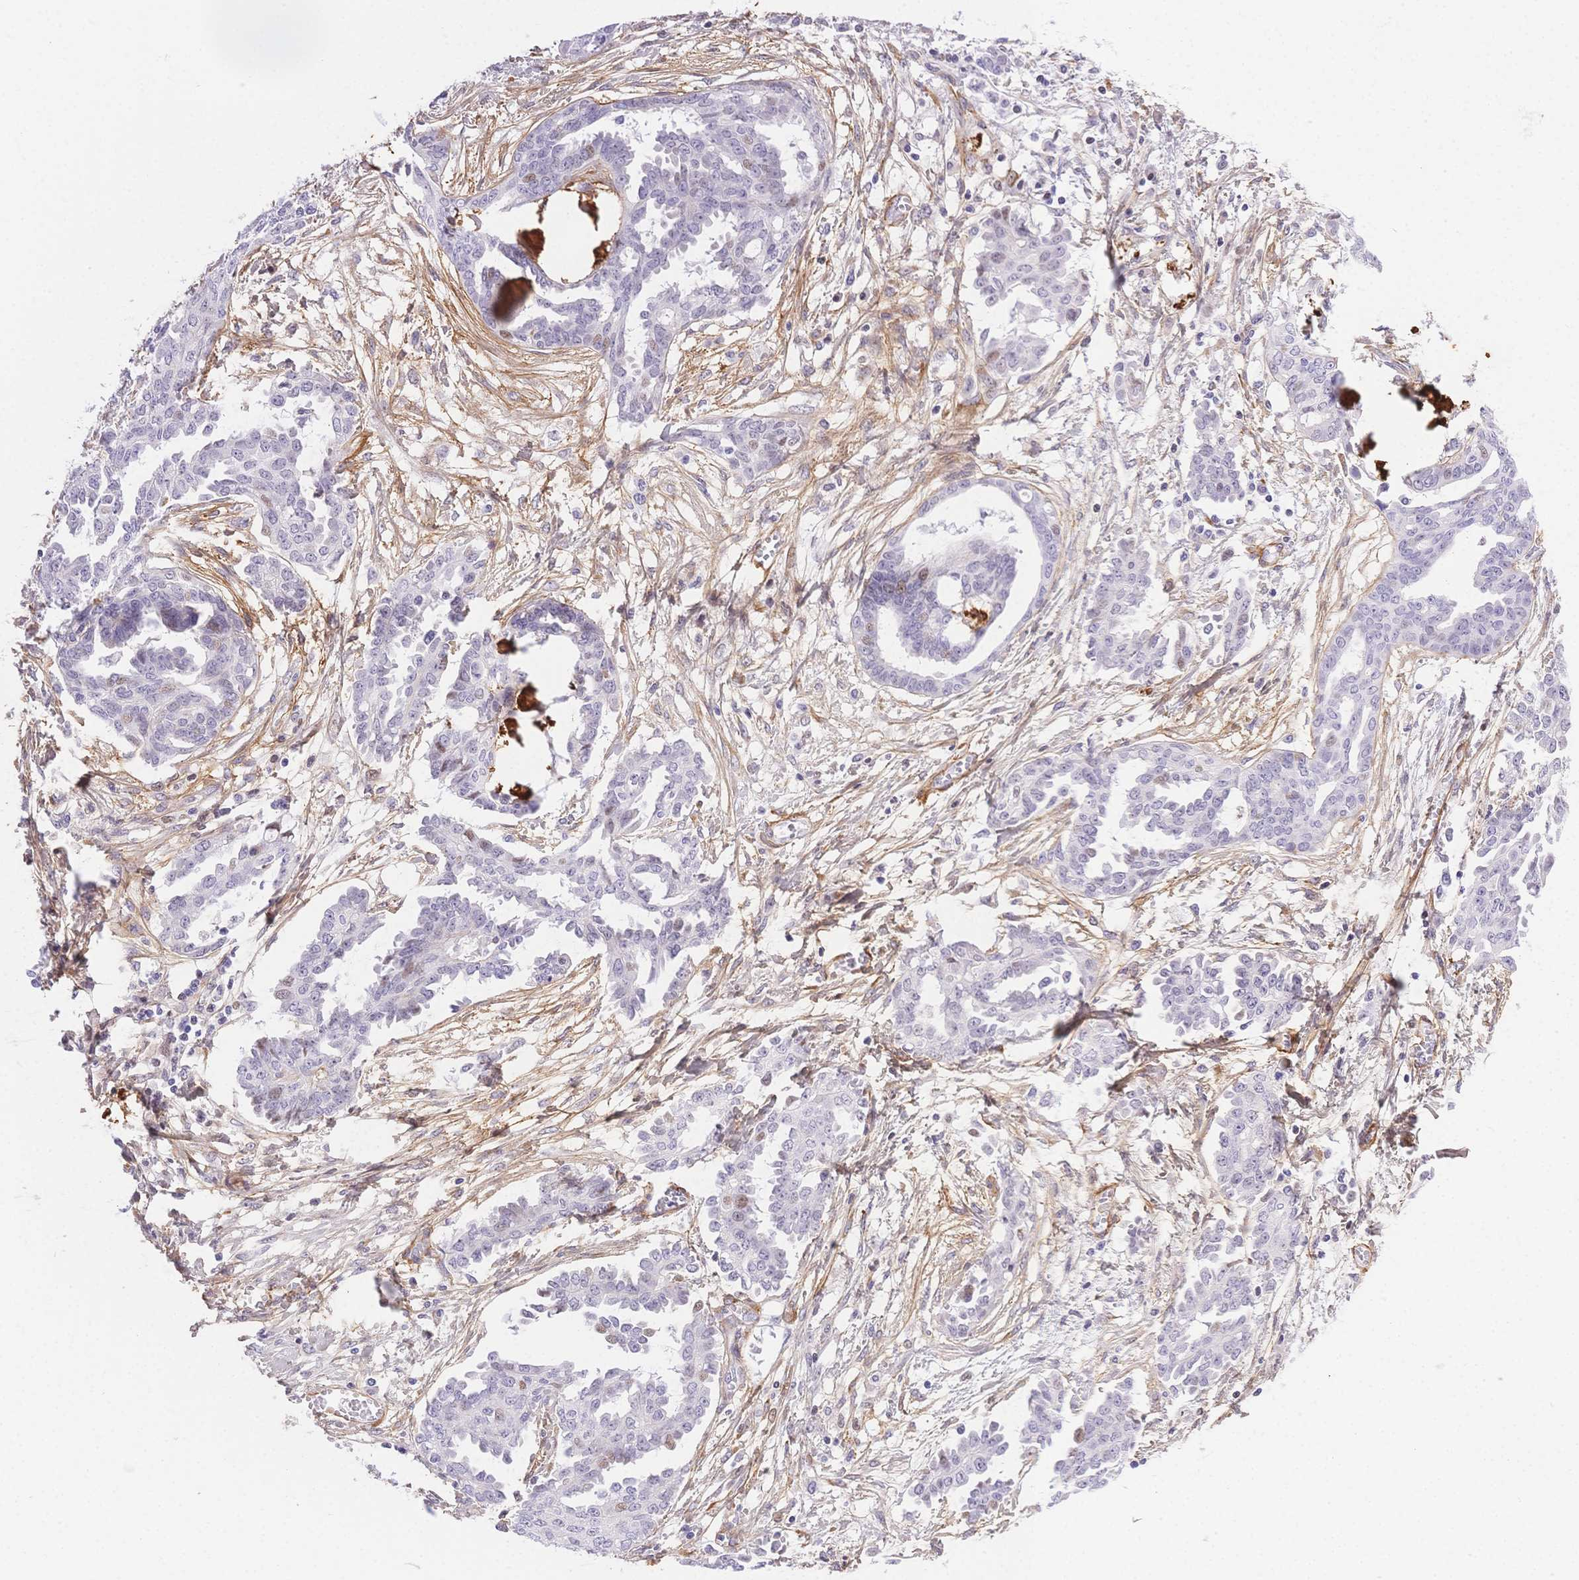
{"staining": {"intensity": "weak", "quantity": "<25%", "location": "nuclear"}, "tissue": "ovarian cancer", "cell_type": "Tumor cells", "image_type": "cancer", "snomed": [{"axis": "morphology", "description": "Cystadenocarcinoma, serous, NOS"}, {"axis": "topography", "description": "Ovary"}], "caption": "IHC photomicrograph of human serous cystadenocarcinoma (ovarian) stained for a protein (brown), which reveals no positivity in tumor cells.", "gene": "PDZD2", "patient": {"sex": "female", "age": 71}}